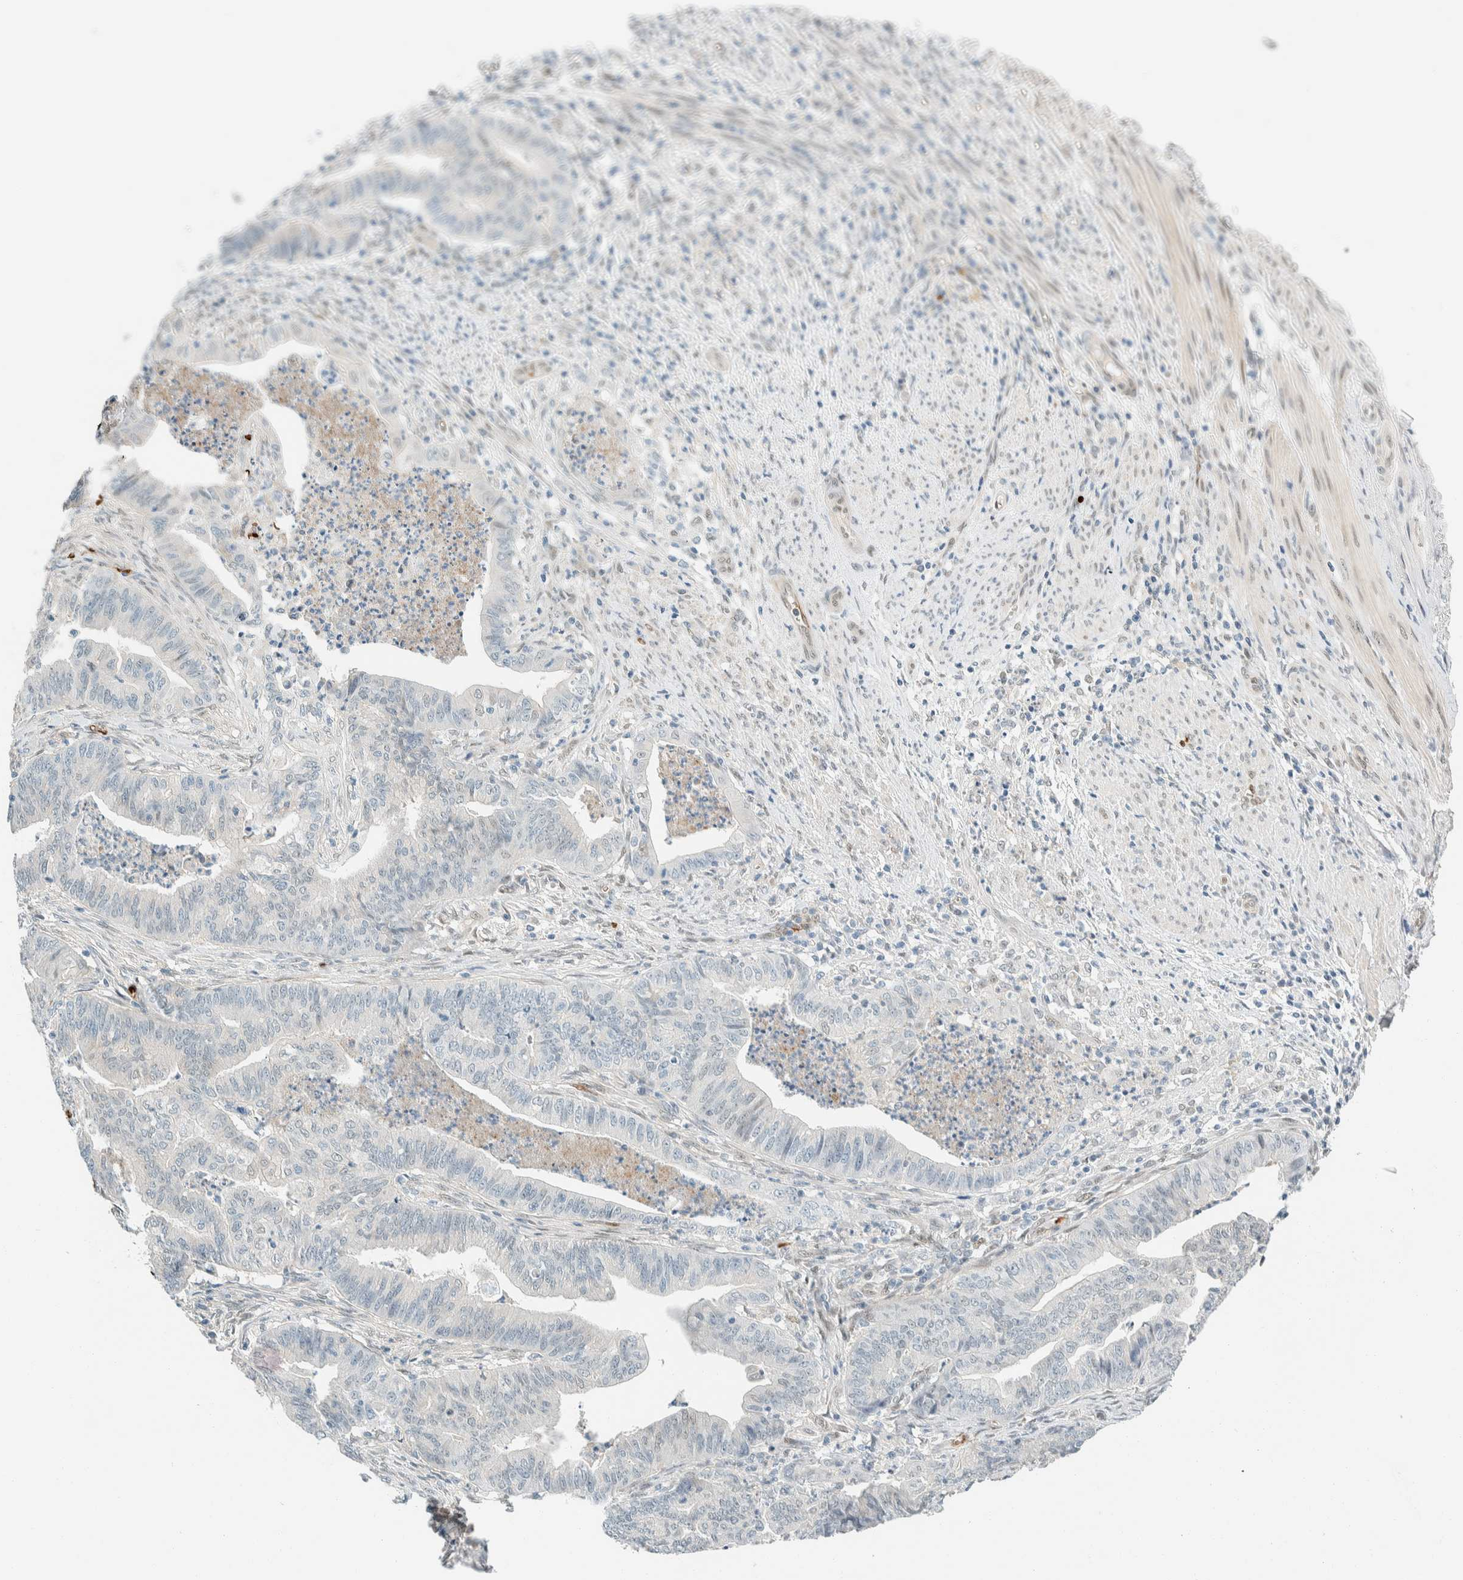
{"staining": {"intensity": "negative", "quantity": "none", "location": "none"}, "tissue": "endometrial cancer", "cell_type": "Tumor cells", "image_type": "cancer", "snomed": [{"axis": "morphology", "description": "Polyp, NOS"}, {"axis": "morphology", "description": "Adenocarcinoma, NOS"}, {"axis": "morphology", "description": "Adenoma, NOS"}, {"axis": "topography", "description": "Endometrium"}], "caption": "The histopathology image displays no staining of tumor cells in endometrial polyp. (DAB (3,3'-diaminobenzidine) immunohistochemistry (IHC) visualized using brightfield microscopy, high magnification).", "gene": "TSTD2", "patient": {"sex": "female", "age": 79}}